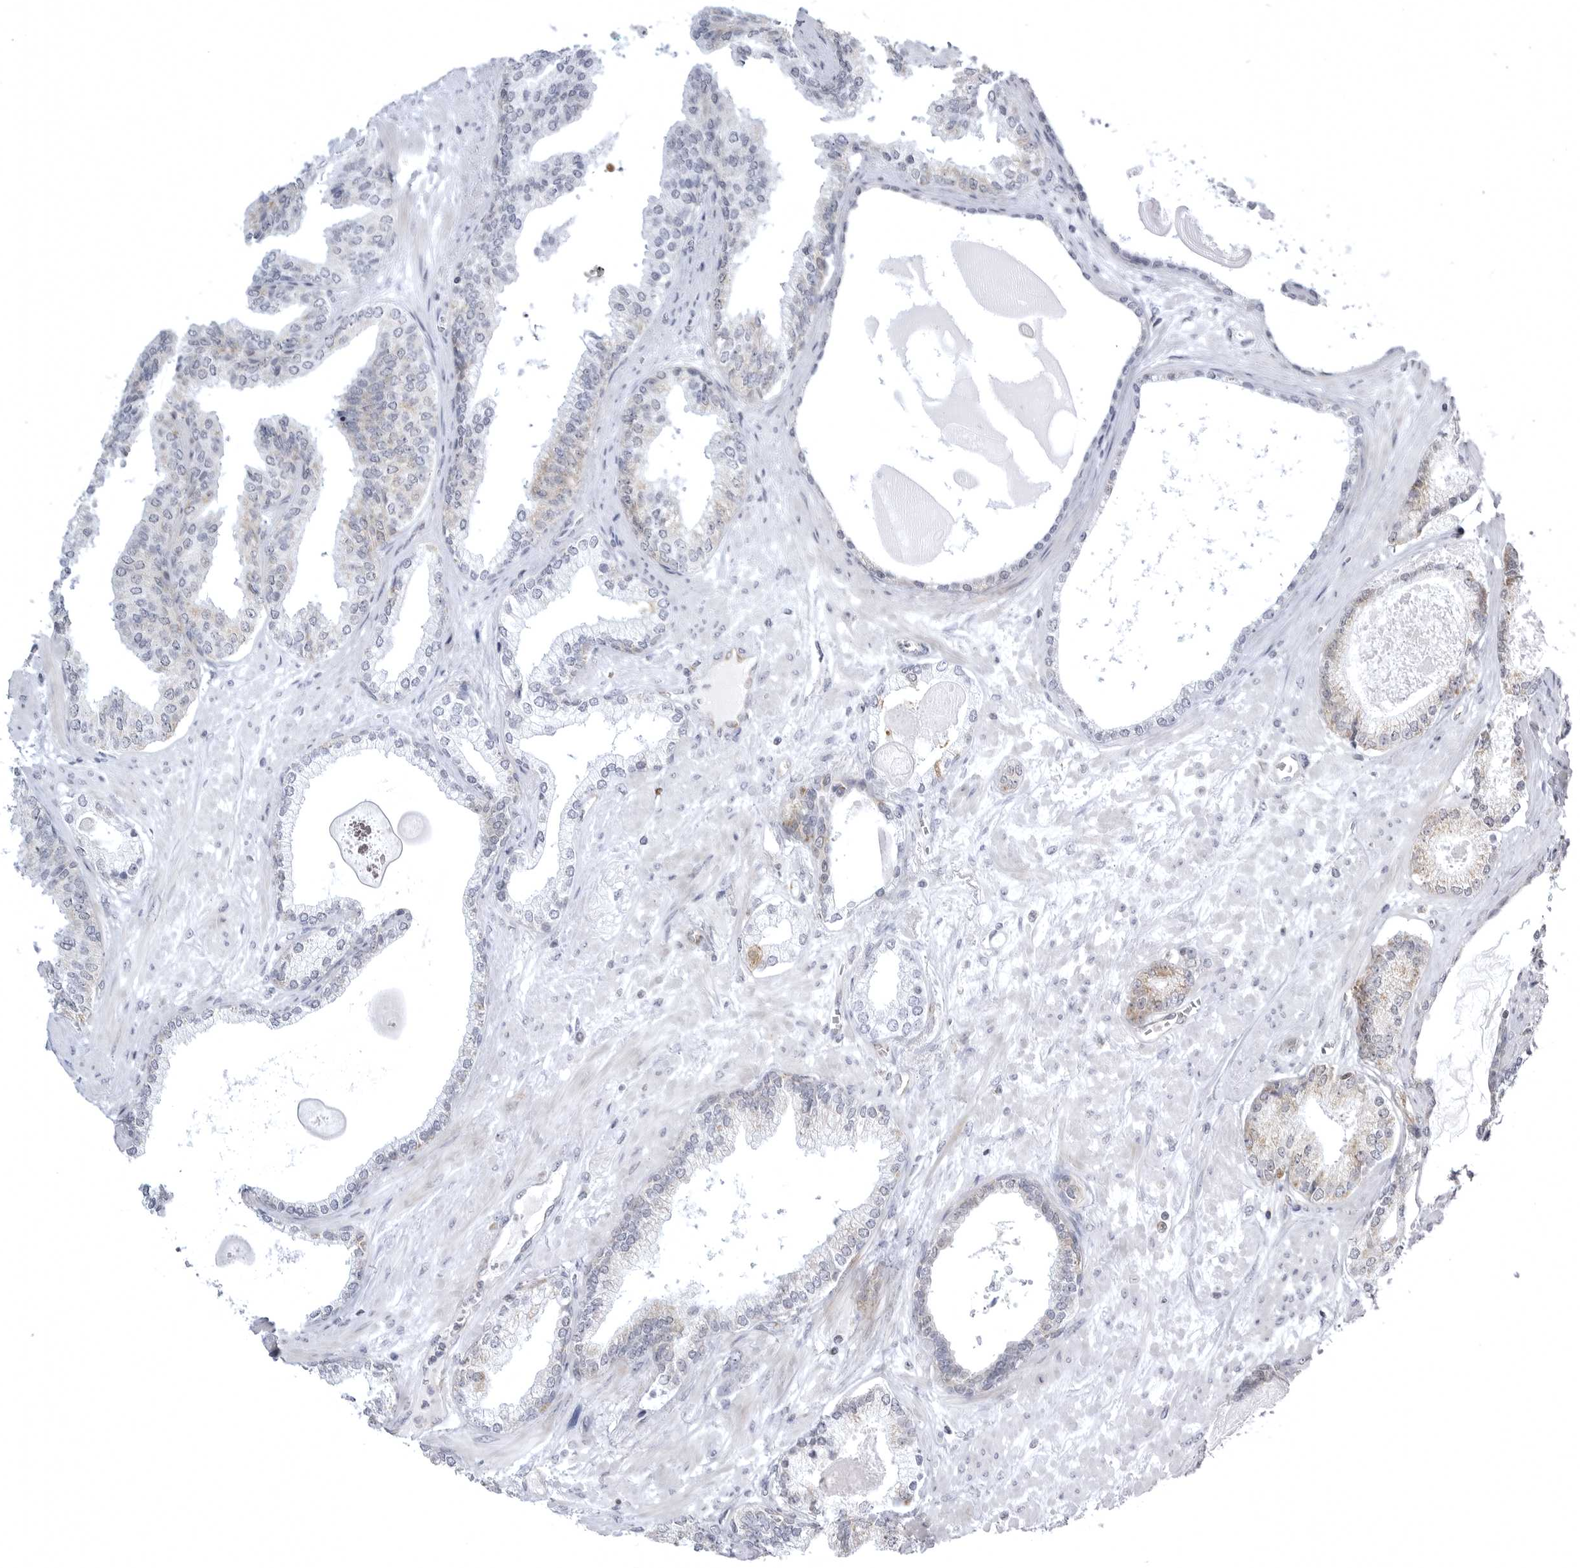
{"staining": {"intensity": "moderate", "quantity": "25%-75%", "location": "cytoplasmic/membranous"}, "tissue": "prostate cancer", "cell_type": "Tumor cells", "image_type": "cancer", "snomed": [{"axis": "morphology", "description": "Adenocarcinoma, Low grade"}, {"axis": "topography", "description": "Prostate"}], "caption": "This is an image of immunohistochemistry (IHC) staining of prostate cancer, which shows moderate expression in the cytoplasmic/membranous of tumor cells.", "gene": "TUFM", "patient": {"sex": "male", "age": 70}}